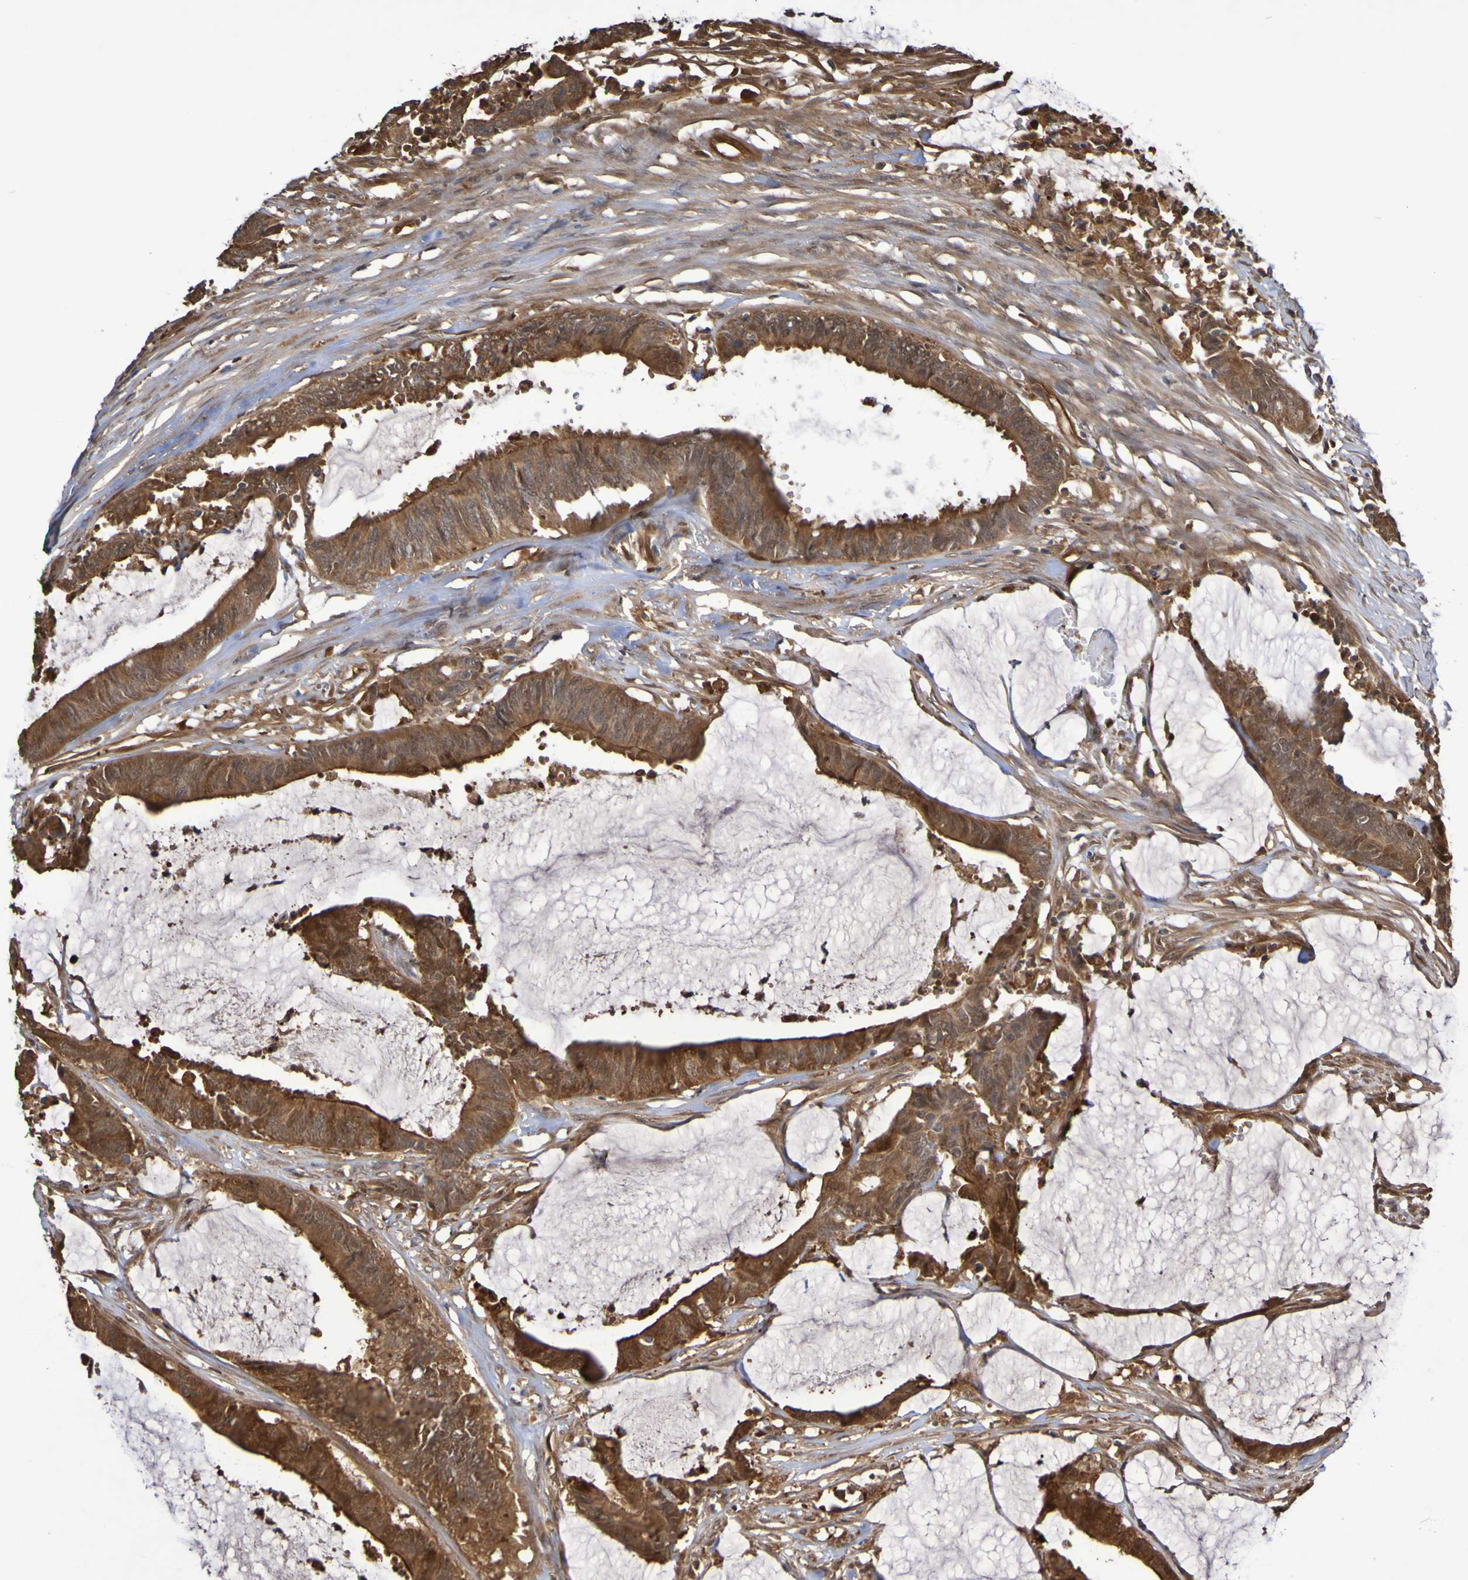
{"staining": {"intensity": "strong", "quantity": ">75%", "location": "cytoplasmic/membranous"}, "tissue": "colorectal cancer", "cell_type": "Tumor cells", "image_type": "cancer", "snomed": [{"axis": "morphology", "description": "Adenocarcinoma, NOS"}, {"axis": "topography", "description": "Rectum"}], "caption": "A photomicrograph showing strong cytoplasmic/membranous expression in approximately >75% of tumor cells in colorectal cancer, as visualized by brown immunohistochemical staining.", "gene": "SERPINB6", "patient": {"sex": "female", "age": 66}}